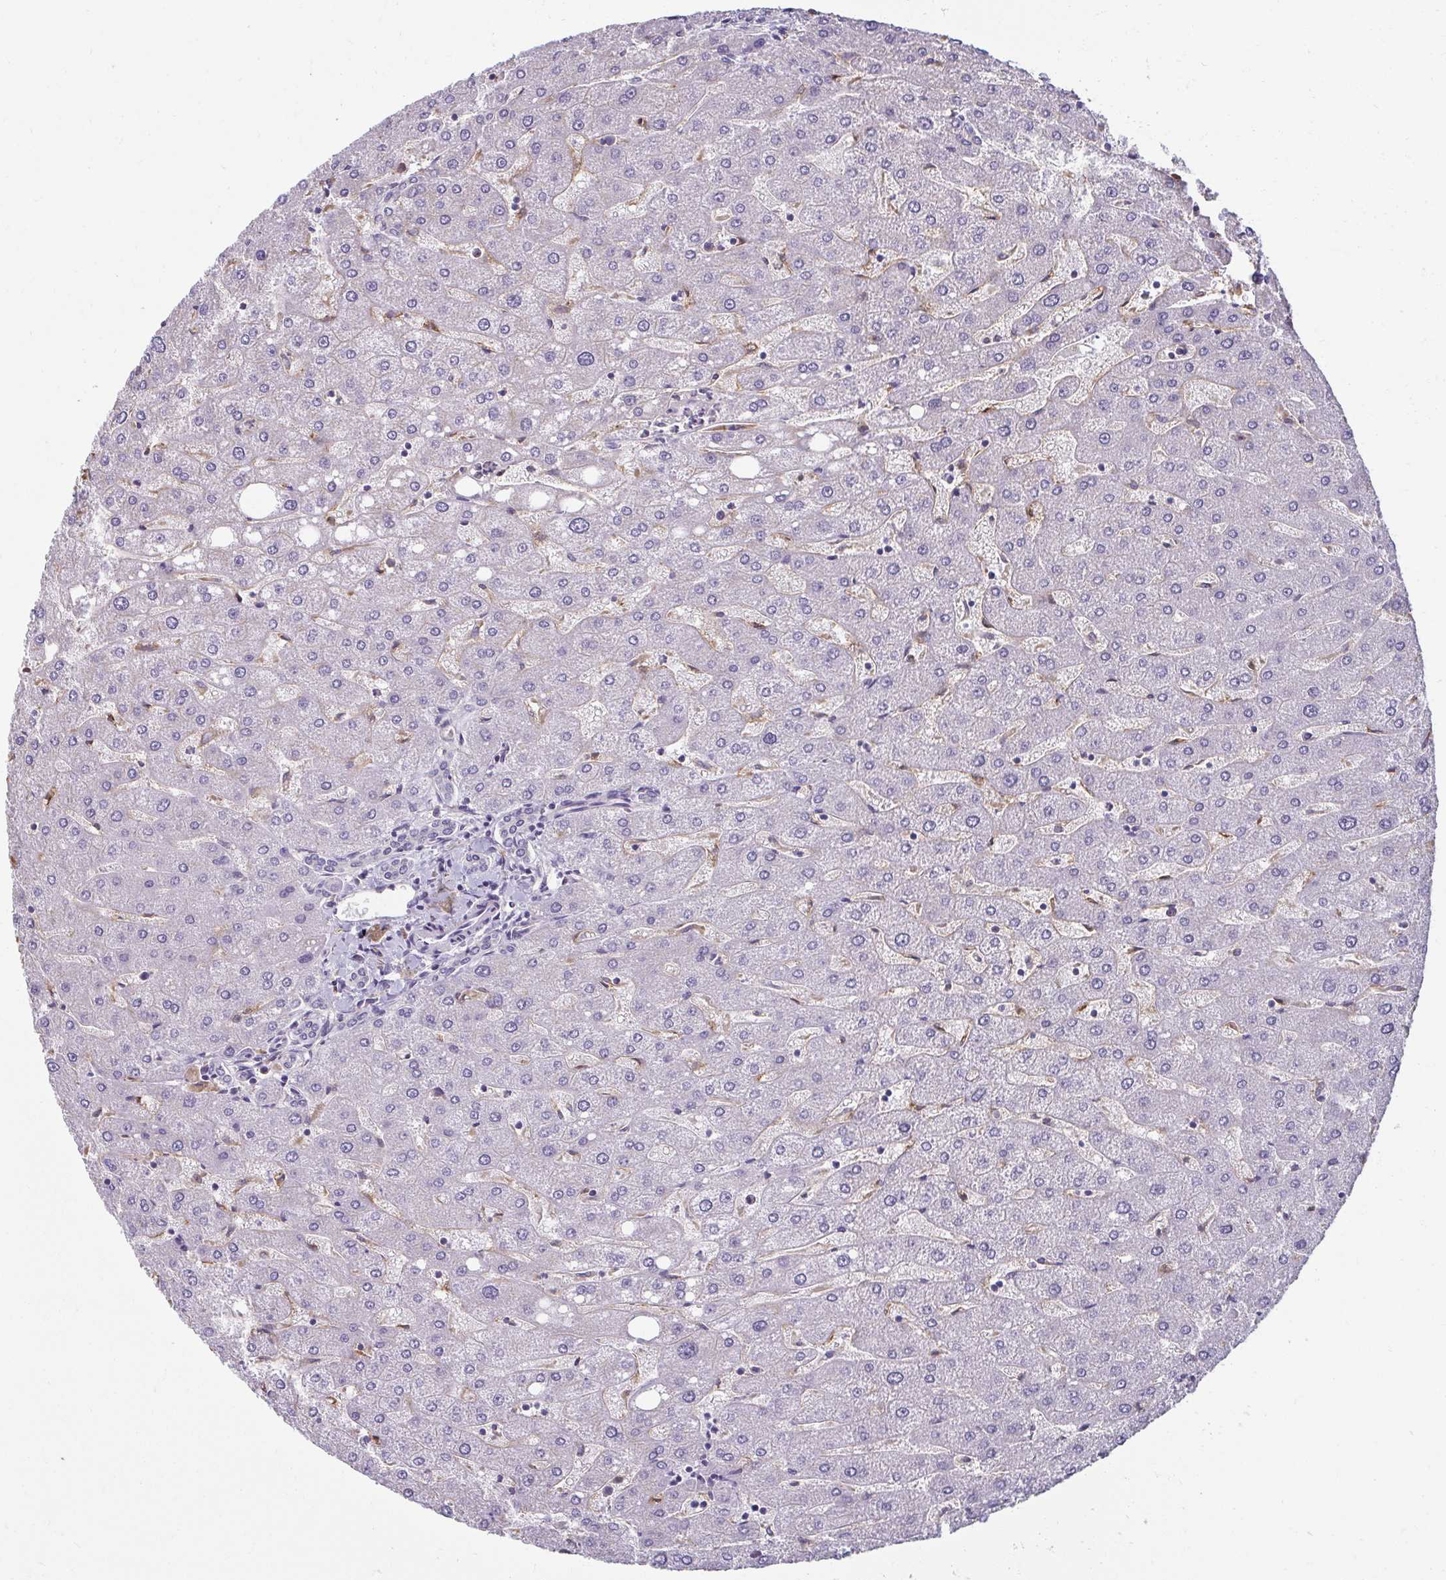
{"staining": {"intensity": "negative", "quantity": "none", "location": "none"}, "tissue": "liver", "cell_type": "Cholangiocytes", "image_type": "normal", "snomed": [{"axis": "morphology", "description": "Normal tissue, NOS"}, {"axis": "topography", "description": "Liver"}], "caption": "IHC micrograph of normal liver: liver stained with DAB exhibits no significant protein positivity in cholangiocytes.", "gene": "PDE2A", "patient": {"sex": "male", "age": 67}}